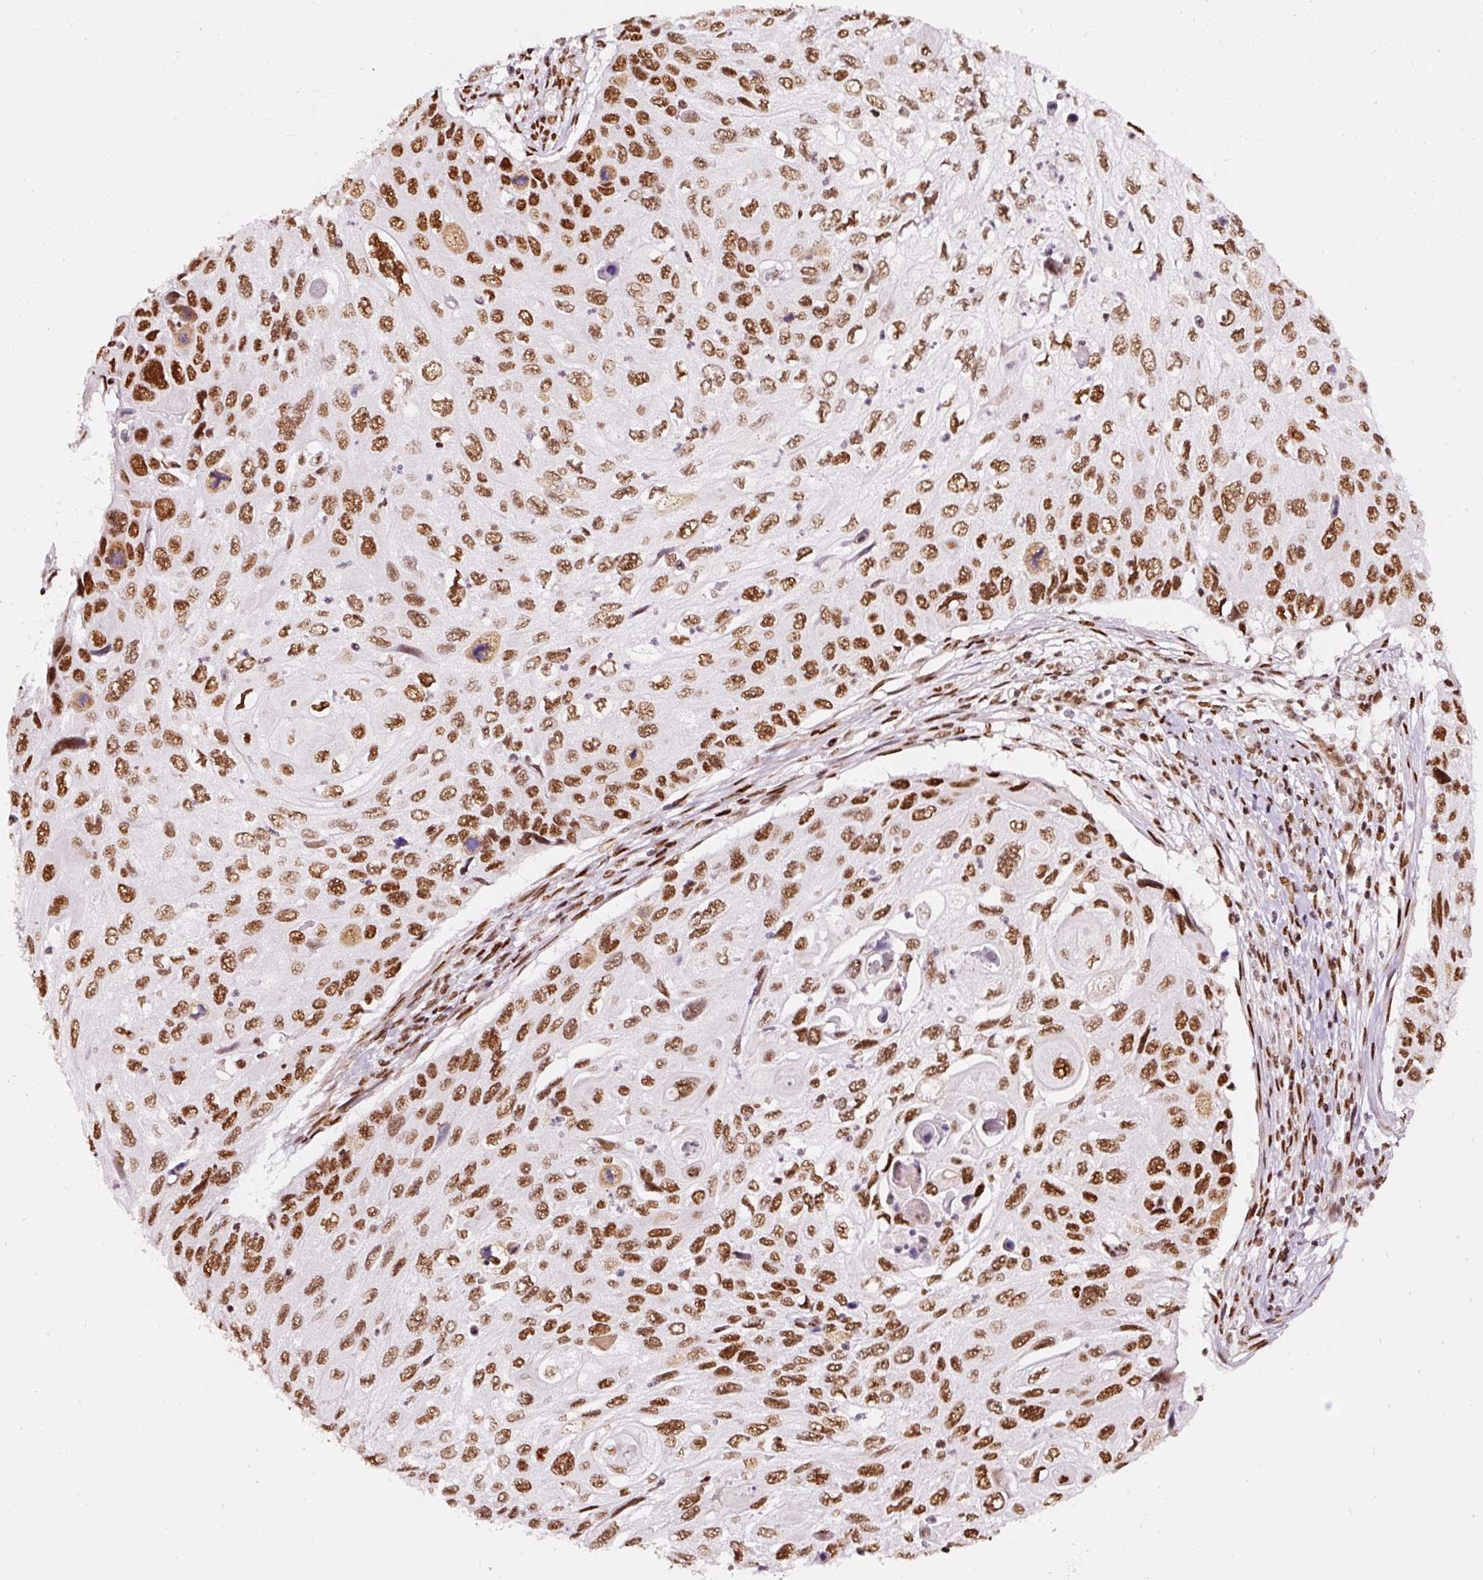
{"staining": {"intensity": "strong", "quantity": ">75%", "location": "nuclear"}, "tissue": "cervical cancer", "cell_type": "Tumor cells", "image_type": "cancer", "snomed": [{"axis": "morphology", "description": "Squamous cell carcinoma, NOS"}, {"axis": "topography", "description": "Cervix"}], "caption": "There is high levels of strong nuclear positivity in tumor cells of cervical squamous cell carcinoma, as demonstrated by immunohistochemical staining (brown color).", "gene": "HNRNPC", "patient": {"sex": "female", "age": 70}}